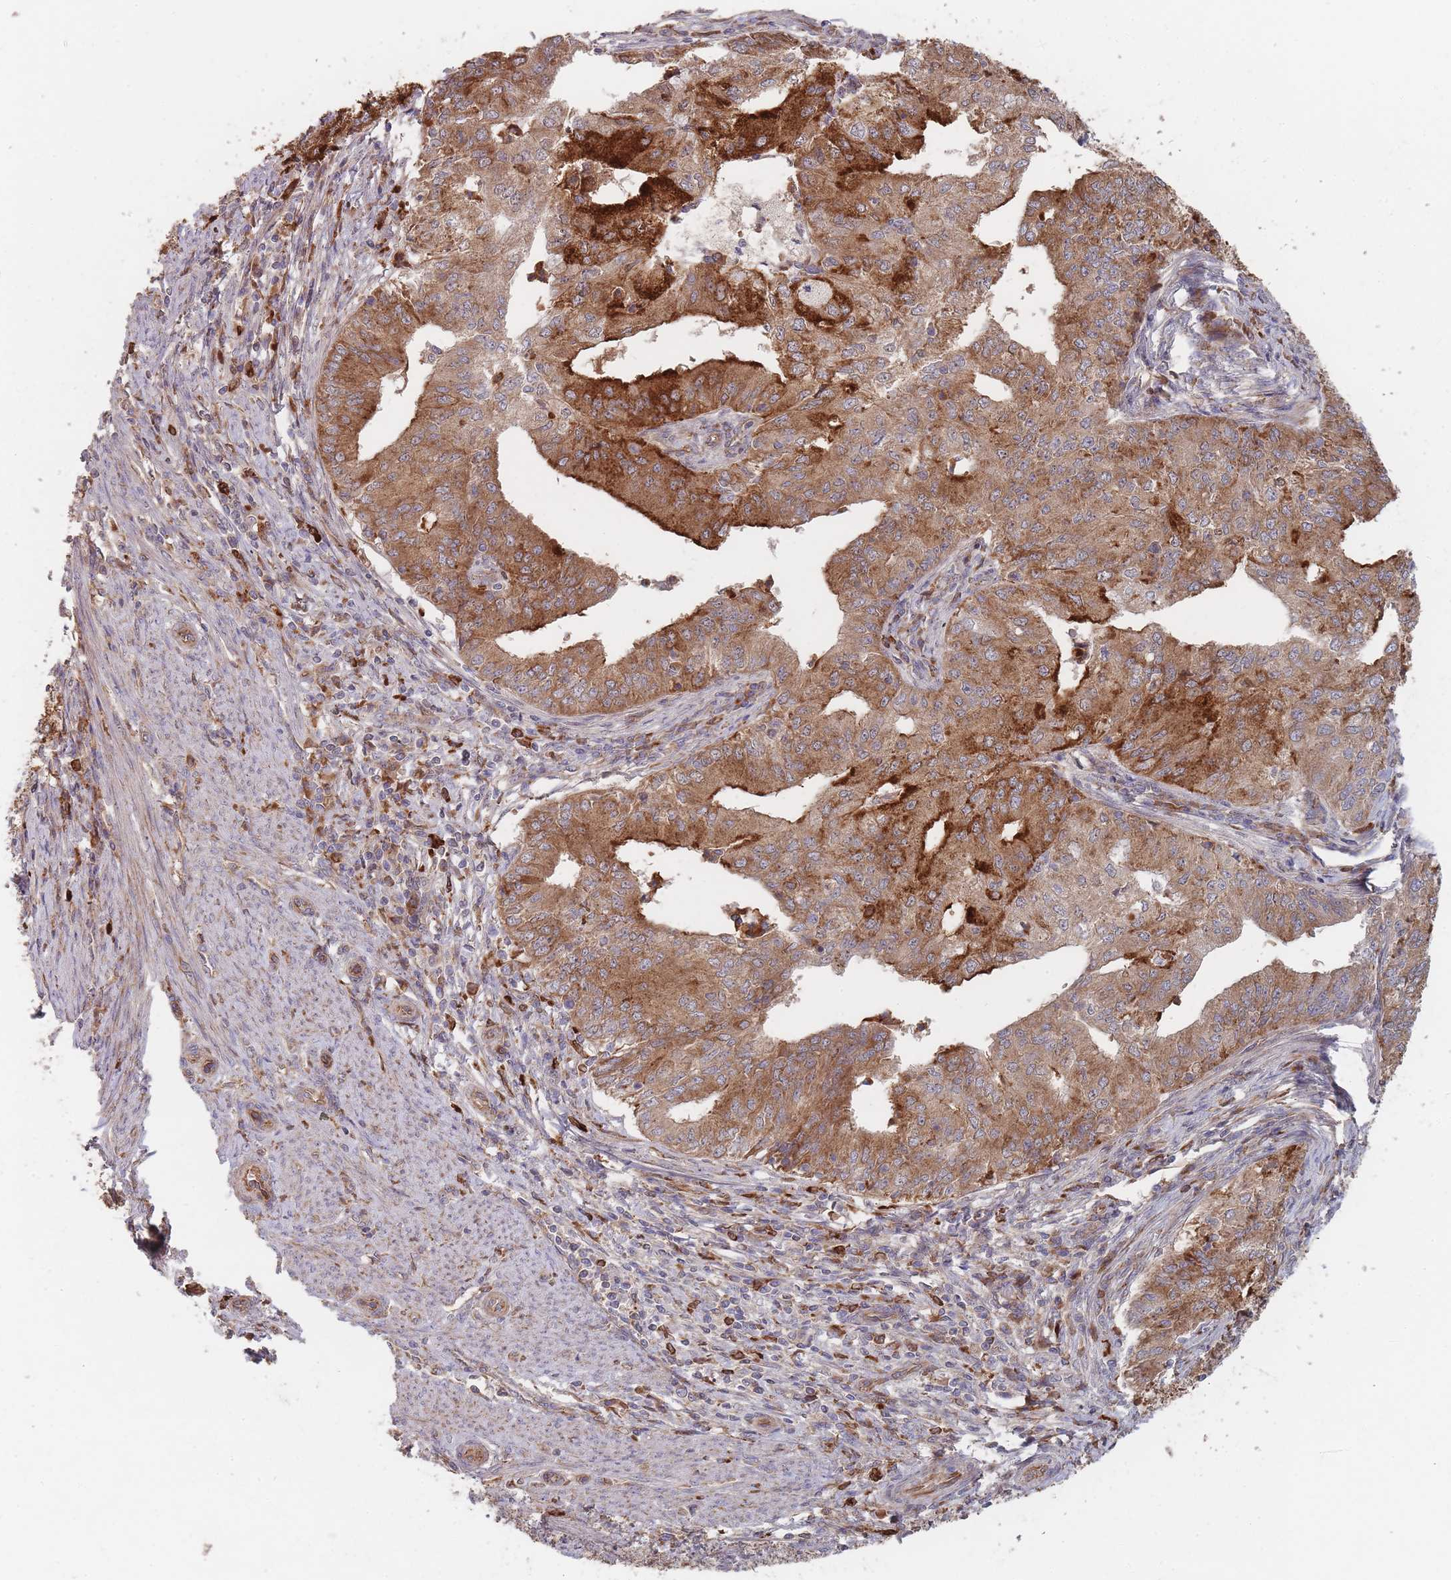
{"staining": {"intensity": "moderate", "quantity": ">75%", "location": "cytoplasmic/membranous"}, "tissue": "endometrial cancer", "cell_type": "Tumor cells", "image_type": "cancer", "snomed": [{"axis": "morphology", "description": "Adenocarcinoma, NOS"}, {"axis": "topography", "description": "Endometrium"}], "caption": "High-power microscopy captured an IHC micrograph of endometrial cancer, revealing moderate cytoplasmic/membranous expression in about >75% of tumor cells.", "gene": "THSD7B", "patient": {"sex": "female", "age": 50}}